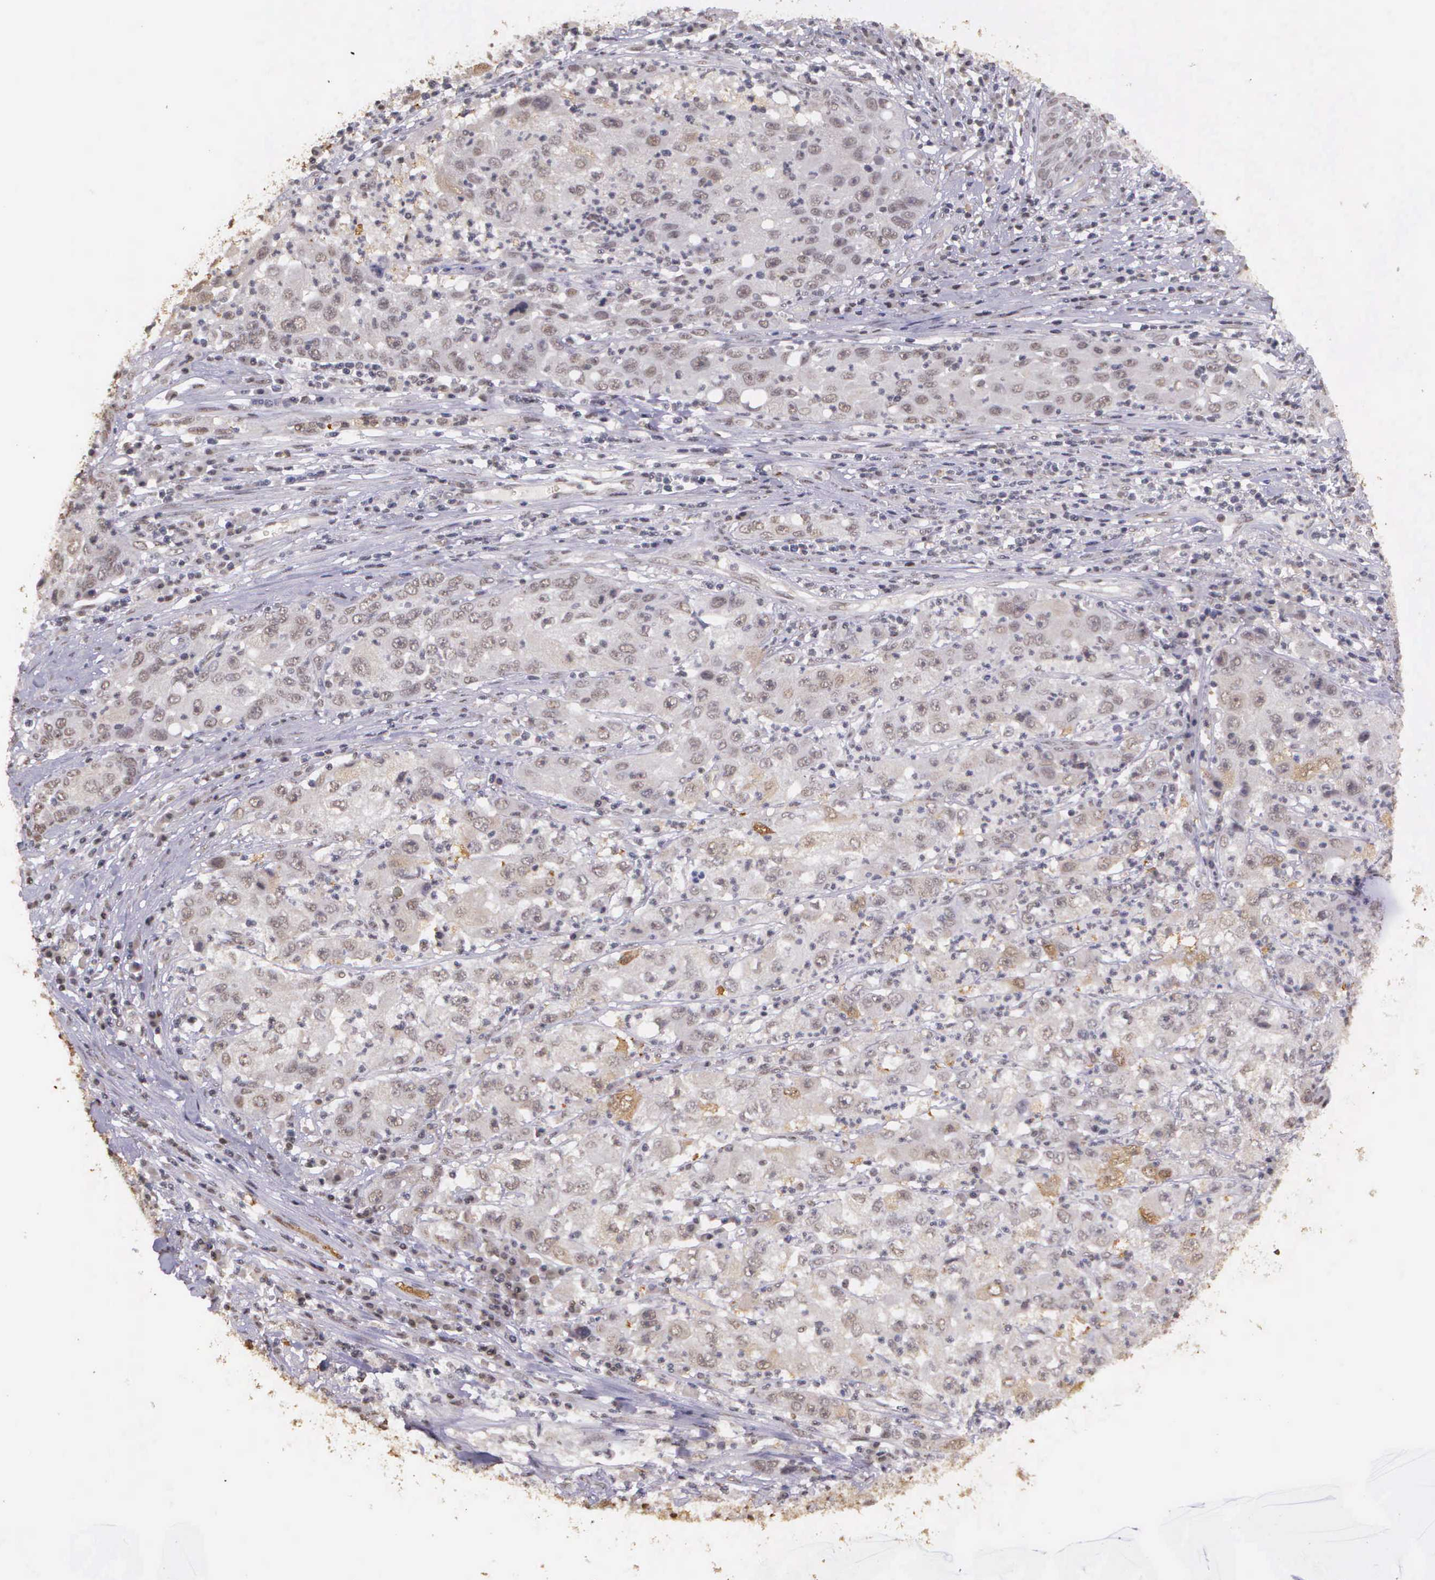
{"staining": {"intensity": "negative", "quantity": "none", "location": "none"}, "tissue": "cervical cancer", "cell_type": "Tumor cells", "image_type": "cancer", "snomed": [{"axis": "morphology", "description": "Squamous cell carcinoma, NOS"}, {"axis": "topography", "description": "Cervix"}], "caption": "This is an immunohistochemistry image of human cervical cancer. There is no positivity in tumor cells.", "gene": "ARMCX5", "patient": {"sex": "female", "age": 36}}